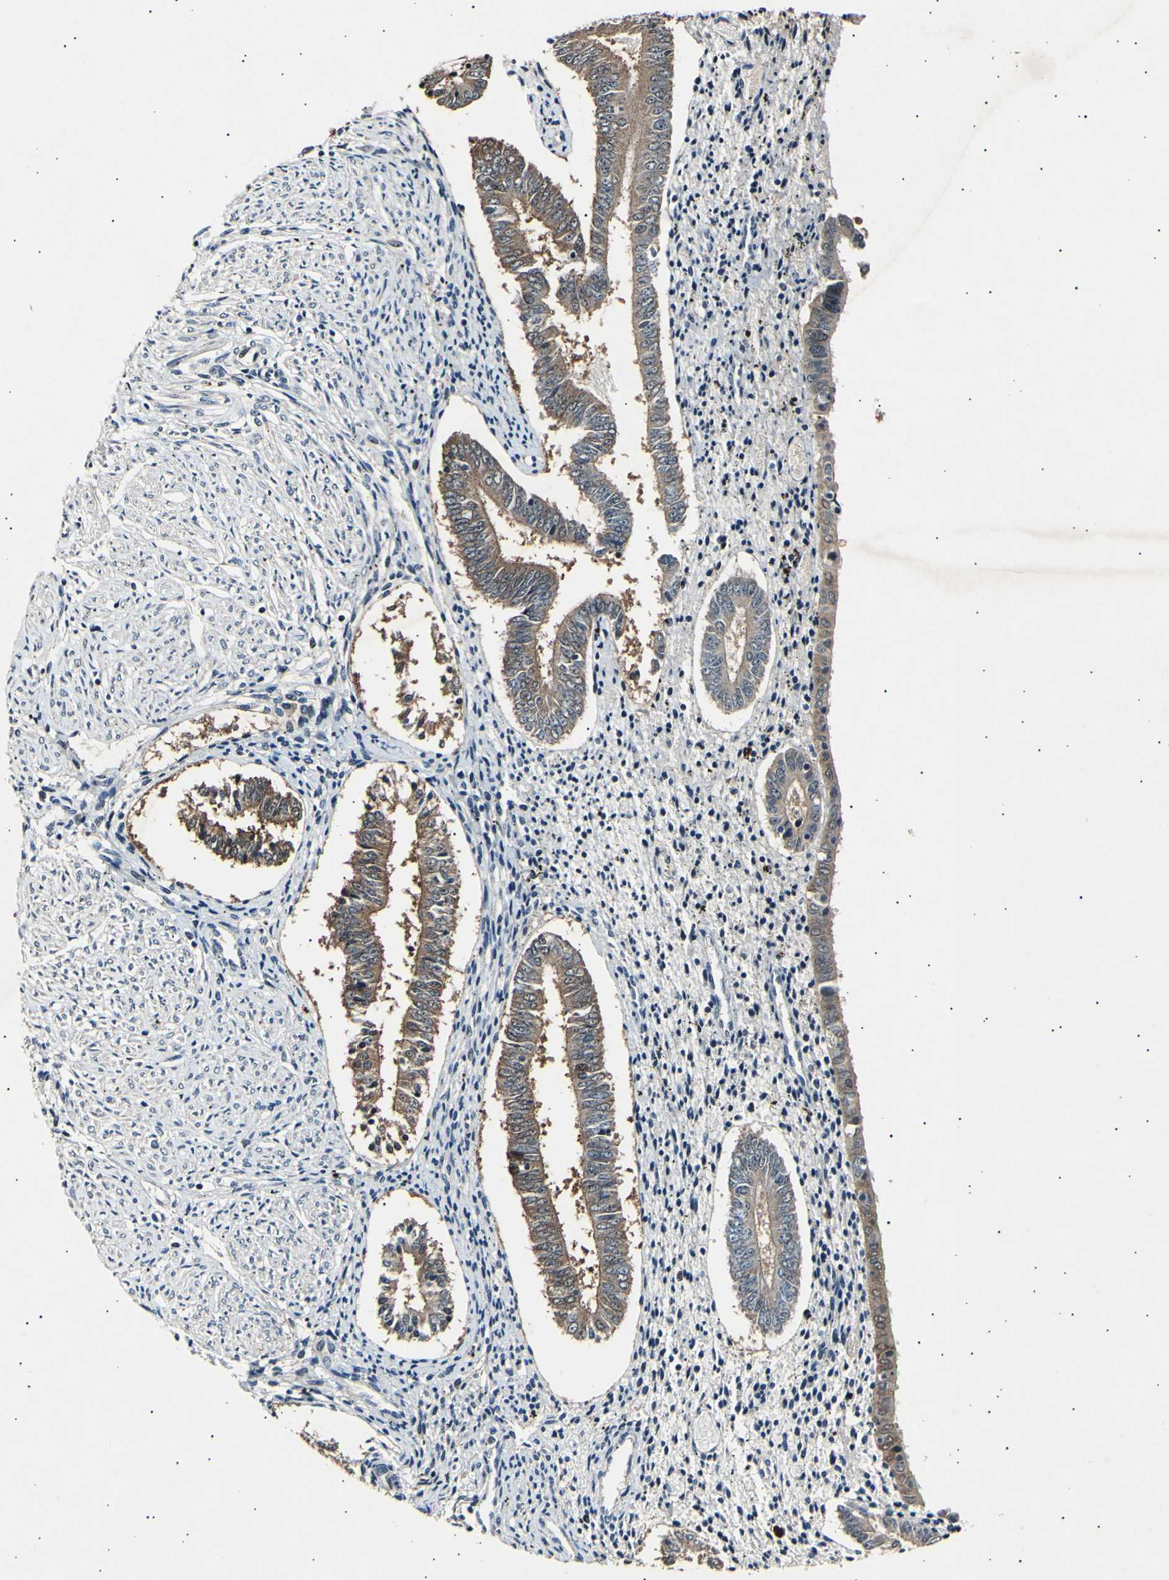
{"staining": {"intensity": "negative", "quantity": "none", "location": "none"}, "tissue": "endometrium", "cell_type": "Cells in endometrial stroma", "image_type": "normal", "snomed": [{"axis": "morphology", "description": "Normal tissue, NOS"}, {"axis": "topography", "description": "Endometrium"}], "caption": "Immunohistochemical staining of benign endometrium shows no significant staining in cells in endometrial stroma.", "gene": "ADCY3", "patient": {"sex": "female", "age": 42}}